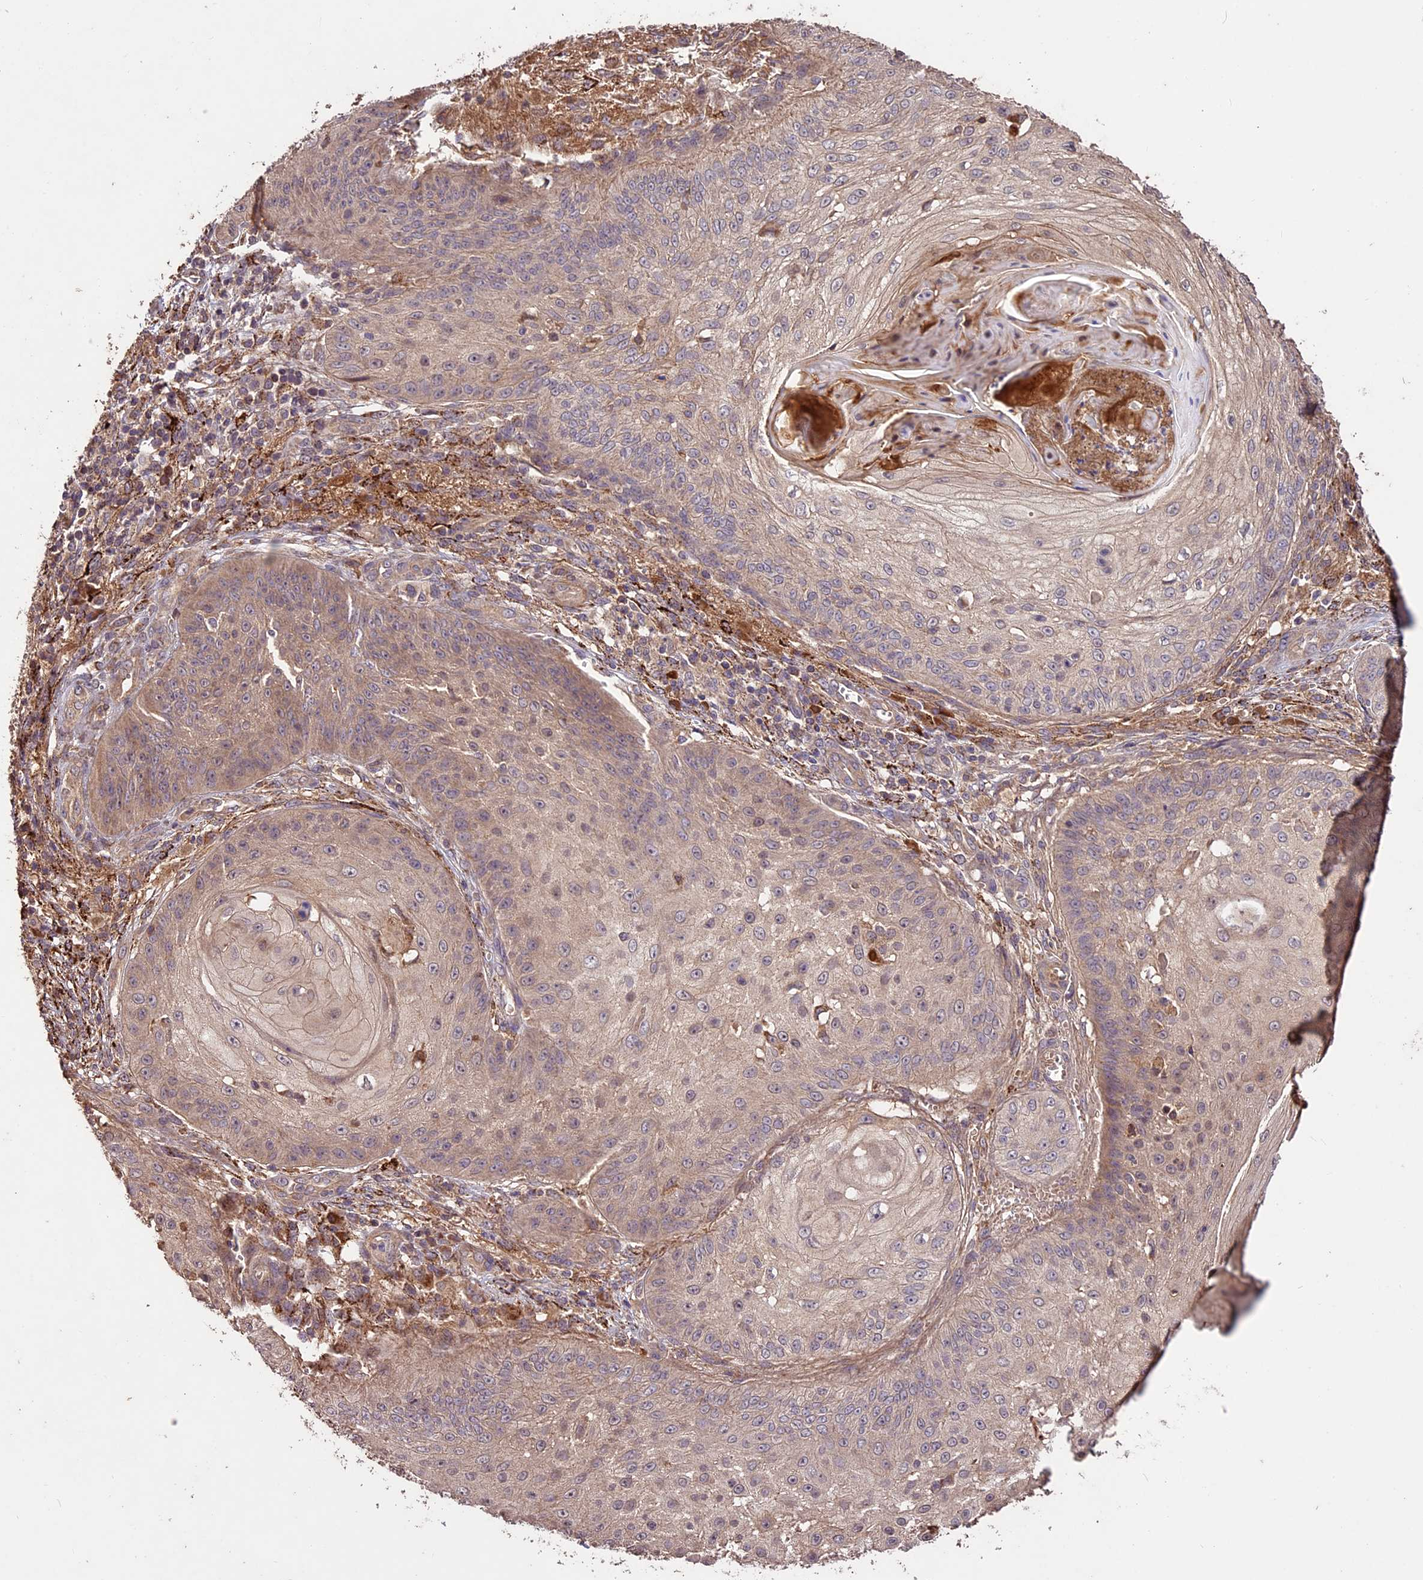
{"staining": {"intensity": "weak", "quantity": "25%-75%", "location": "cytoplasmic/membranous"}, "tissue": "skin cancer", "cell_type": "Tumor cells", "image_type": "cancer", "snomed": [{"axis": "morphology", "description": "Squamous cell carcinoma, NOS"}, {"axis": "topography", "description": "Skin"}], "caption": "Protein expression analysis of squamous cell carcinoma (skin) demonstrates weak cytoplasmic/membranous staining in about 25%-75% of tumor cells.", "gene": "CRLF1", "patient": {"sex": "male", "age": 70}}